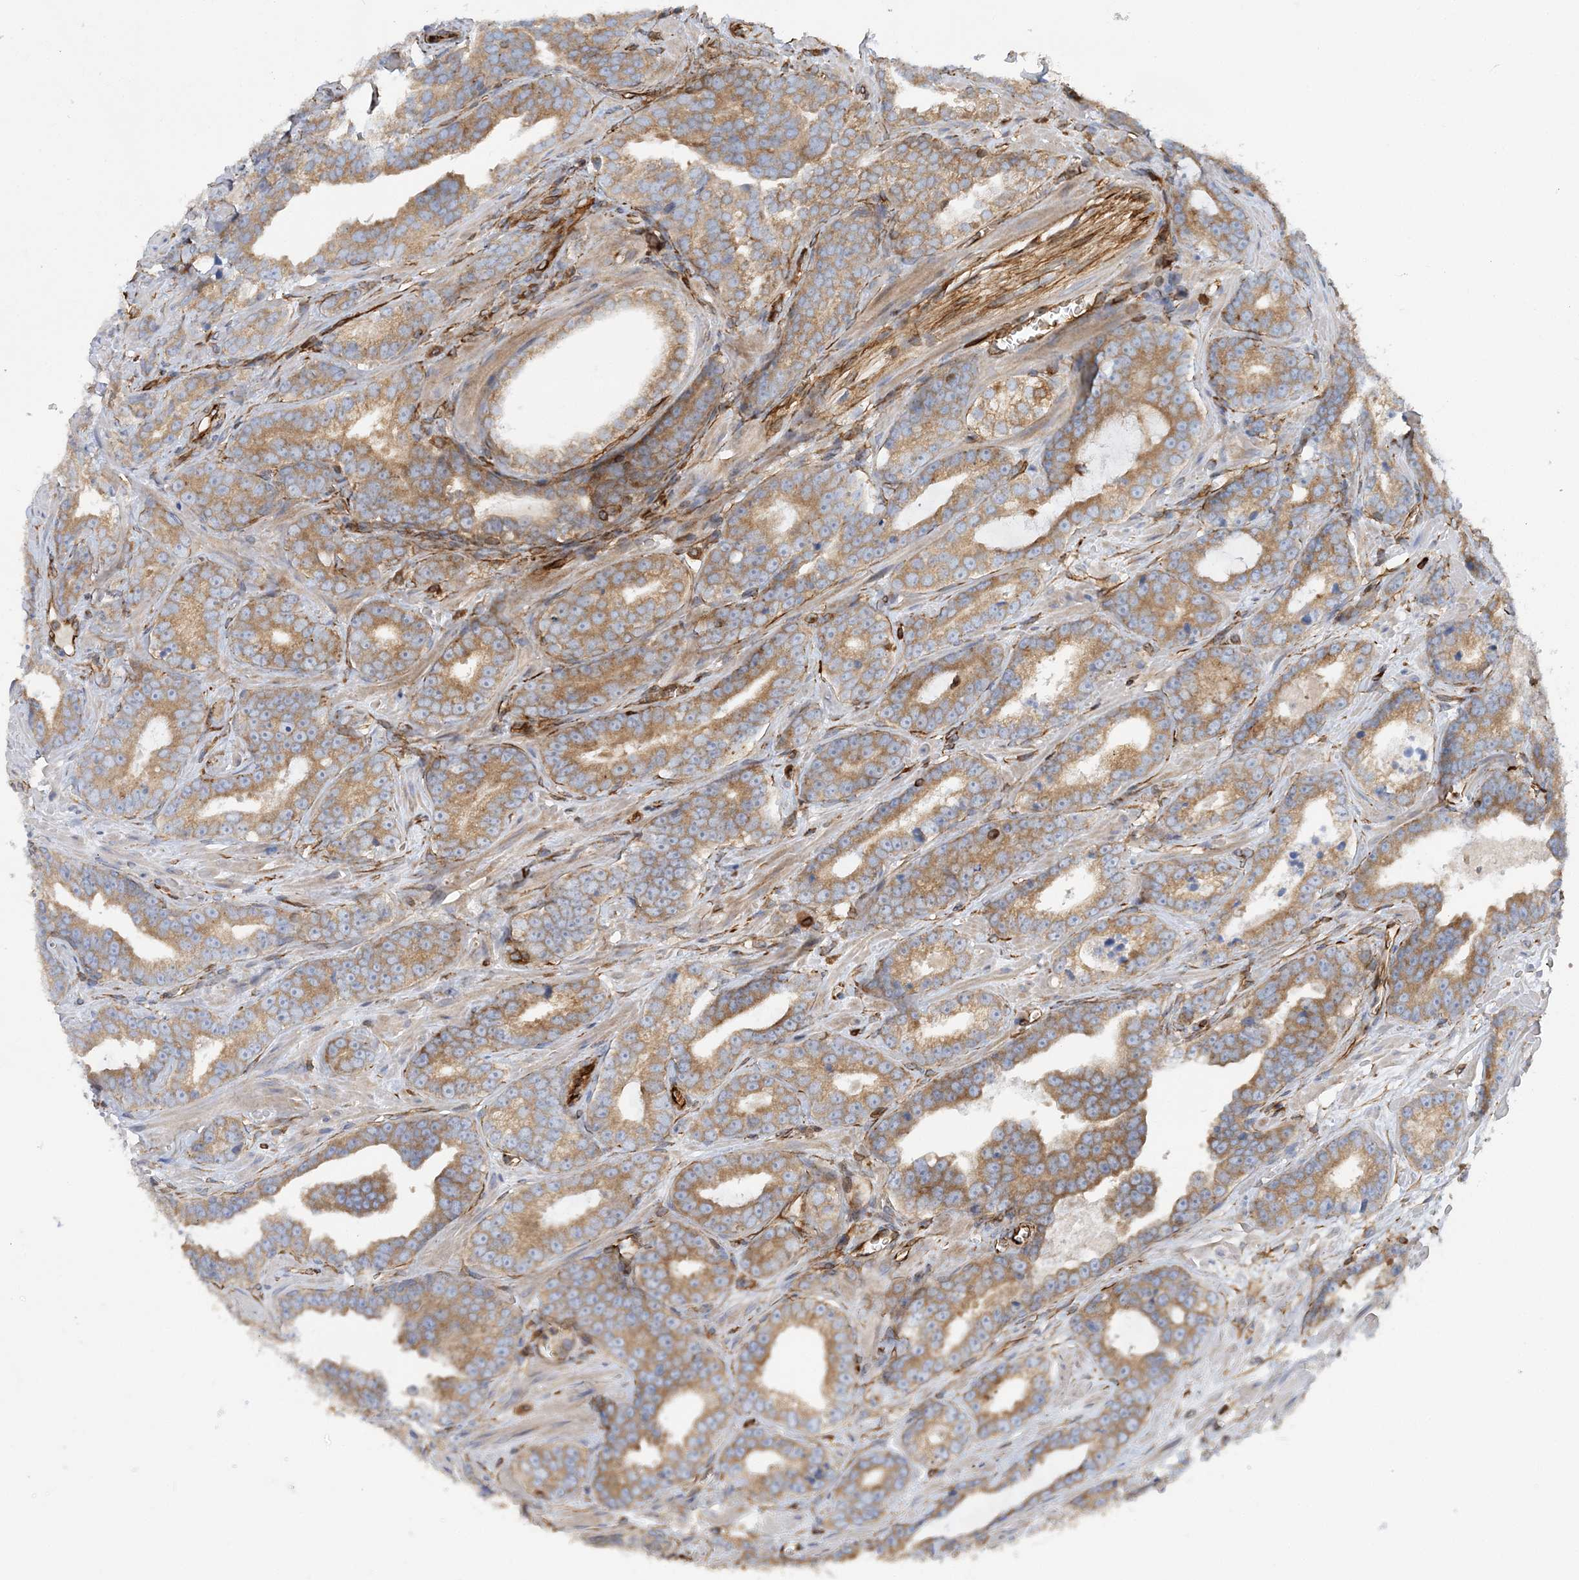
{"staining": {"intensity": "moderate", "quantity": "25%-75%", "location": "cytoplasmic/membranous"}, "tissue": "prostate cancer", "cell_type": "Tumor cells", "image_type": "cancer", "snomed": [{"axis": "morphology", "description": "Adenocarcinoma, High grade"}, {"axis": "topography", "description": "Prostate"}], "caption": "Approximately 25%-75% of tumor cells in prostate cancer display moderate cytoplasmic/membranous protein staining as visualized by brown immunohistochemical staining.", "gene": "FAM114A2", "patient": {"sex": "male", "age": 62}}